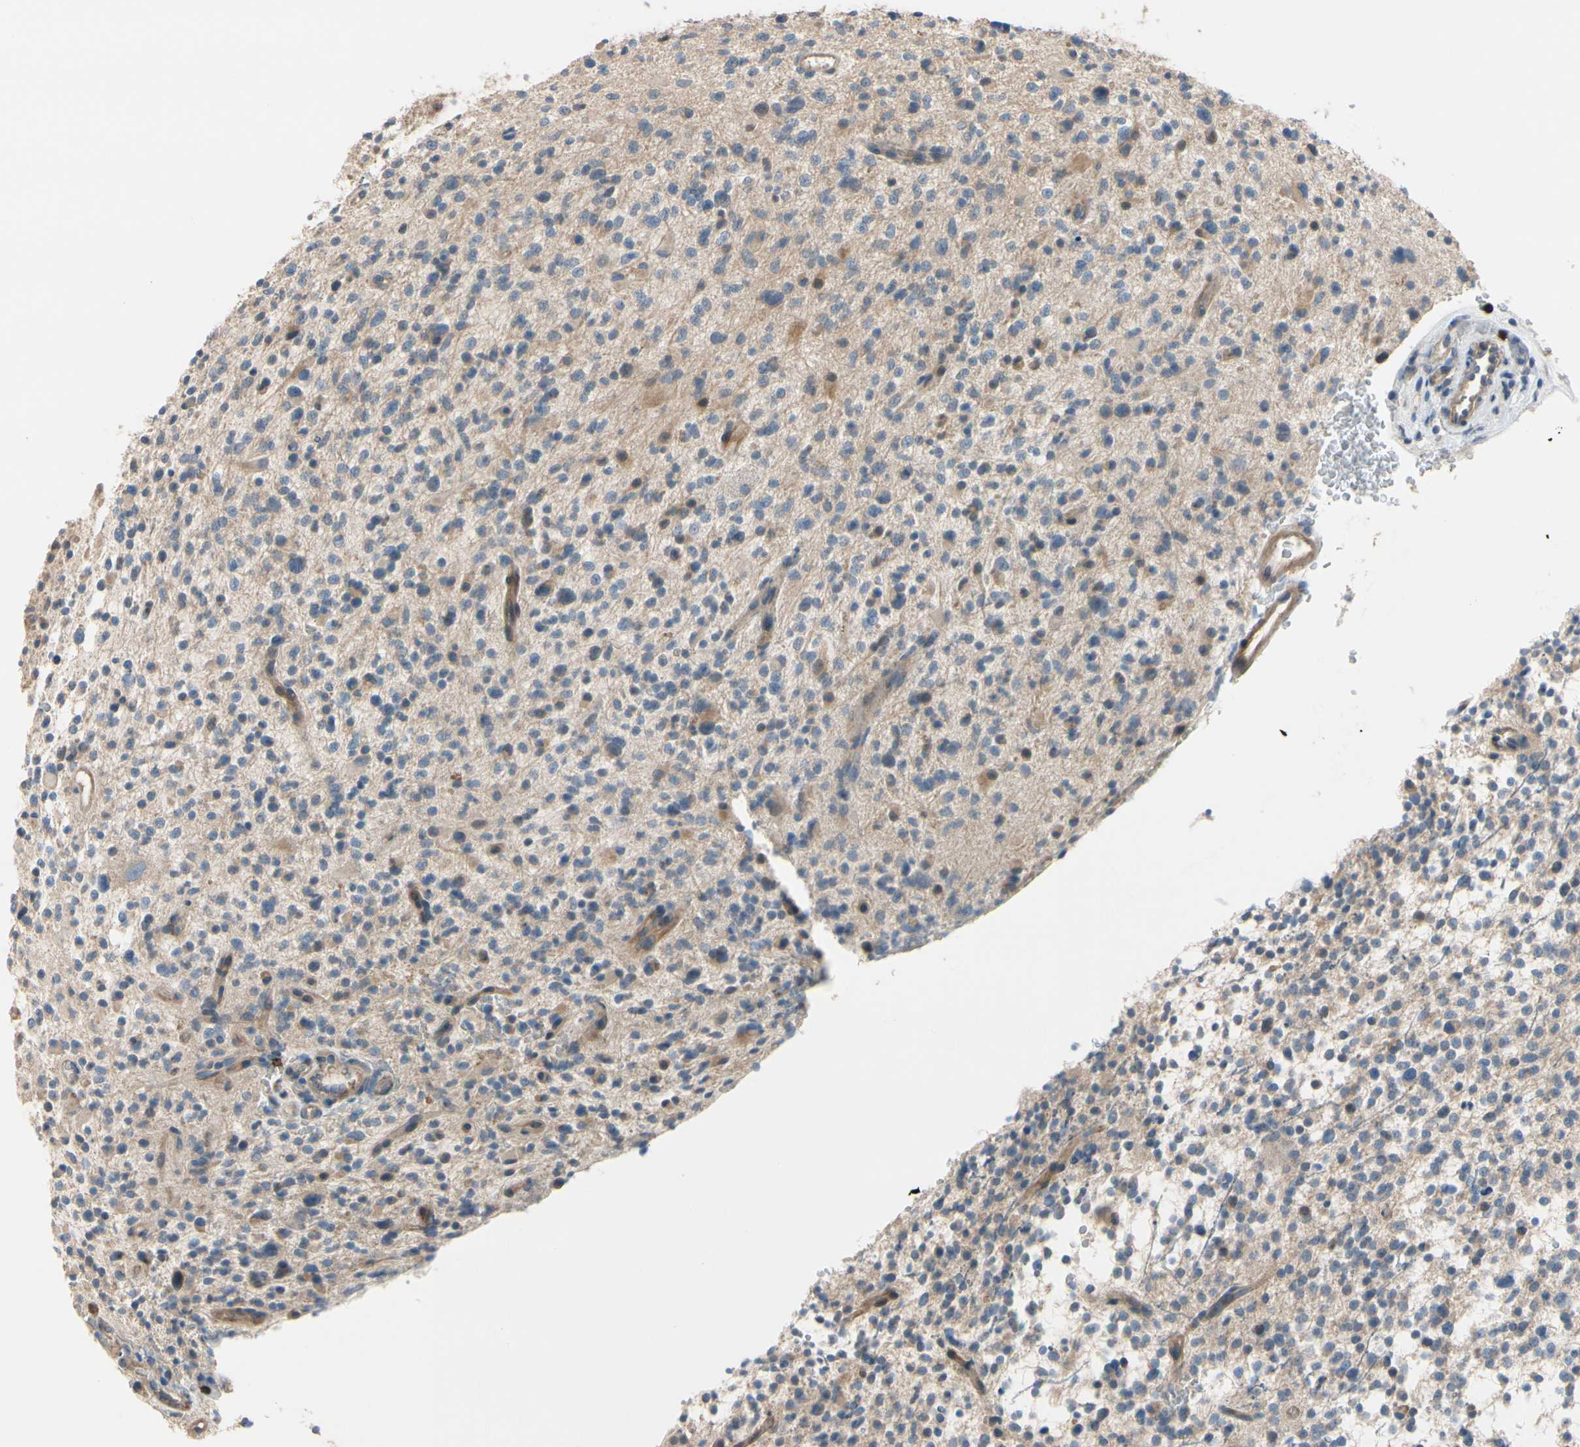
{"staining": {"intensity": "weak", "quantity": "<25%", "location": "cytoplasmic/membranous"}, "tissue": "glioma", "cell_type": "Tumor cells", "image_type": "cancer", "snomed": [{"axis": "morphology", "description": "Glioma, malignant, High grade"}, {"axis": "topography", "description": "Brain"}], "caption": "Tumor cells are negative for brown protein staining in glioma.", "gene": "SIGLEC5", "patient": {"sex": "male", "age": 48}}